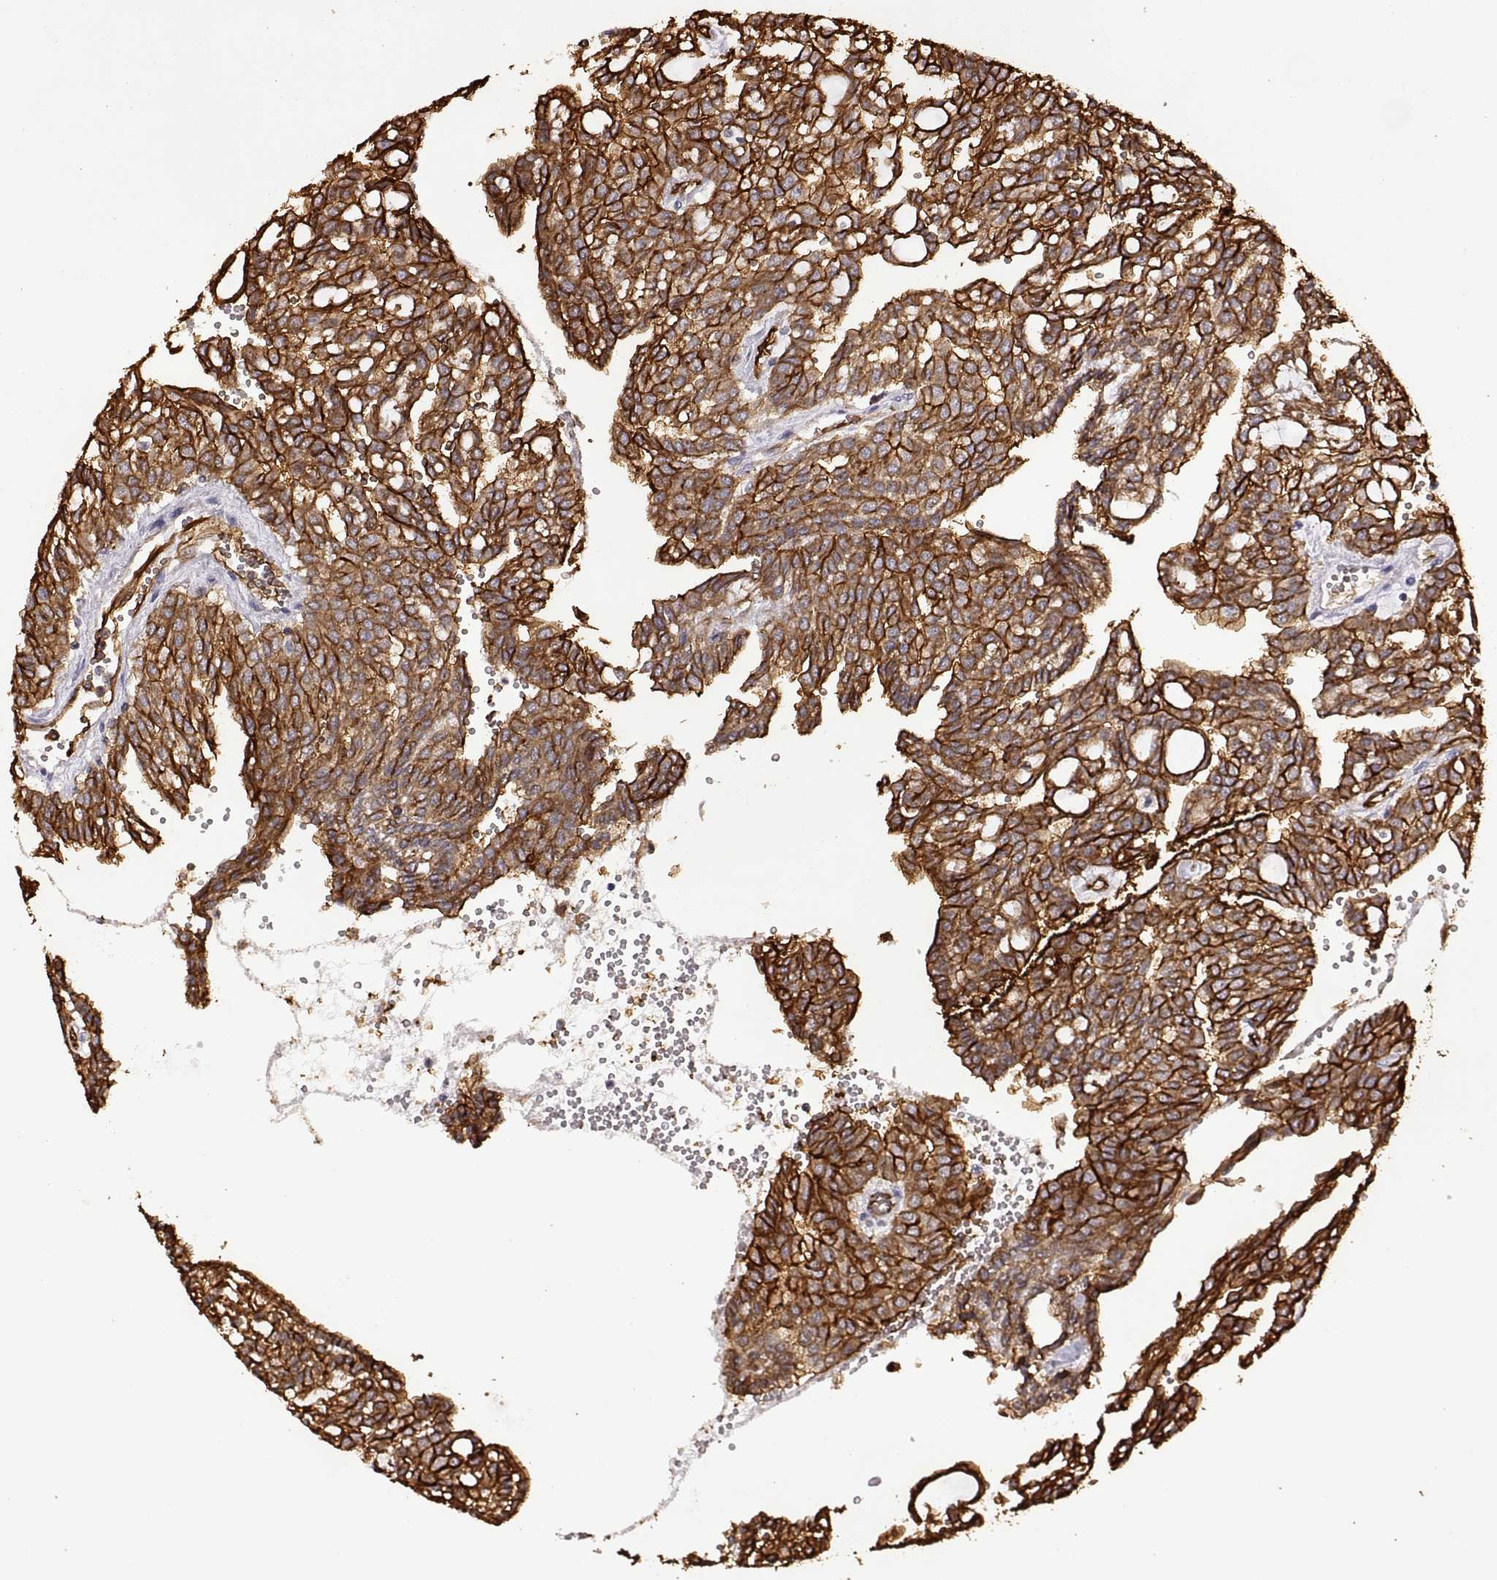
{"staining": {"intensity": "strong", "quantity": ">75%", "location": "cytoplasmic/membranous"}, "tissue": "renal cancer", "cell_type": "Tumor cells", "image_type": "cancer", "snomed": [{"axis": "morphology", "description": "Adenocarcinoma, NOS"}, {"axis": "topography", "description": "Kidney"}], "caption": "Immunohistochemistry histopathology image of renal cancer (adenocarcinoma) stained for a protein (brown), which displays high levels of strong cytoplasmic/membranous expression in about >75% of tumor cells.", "gene": "S100A10", "patient": {"sex": "male", "age": 63}}